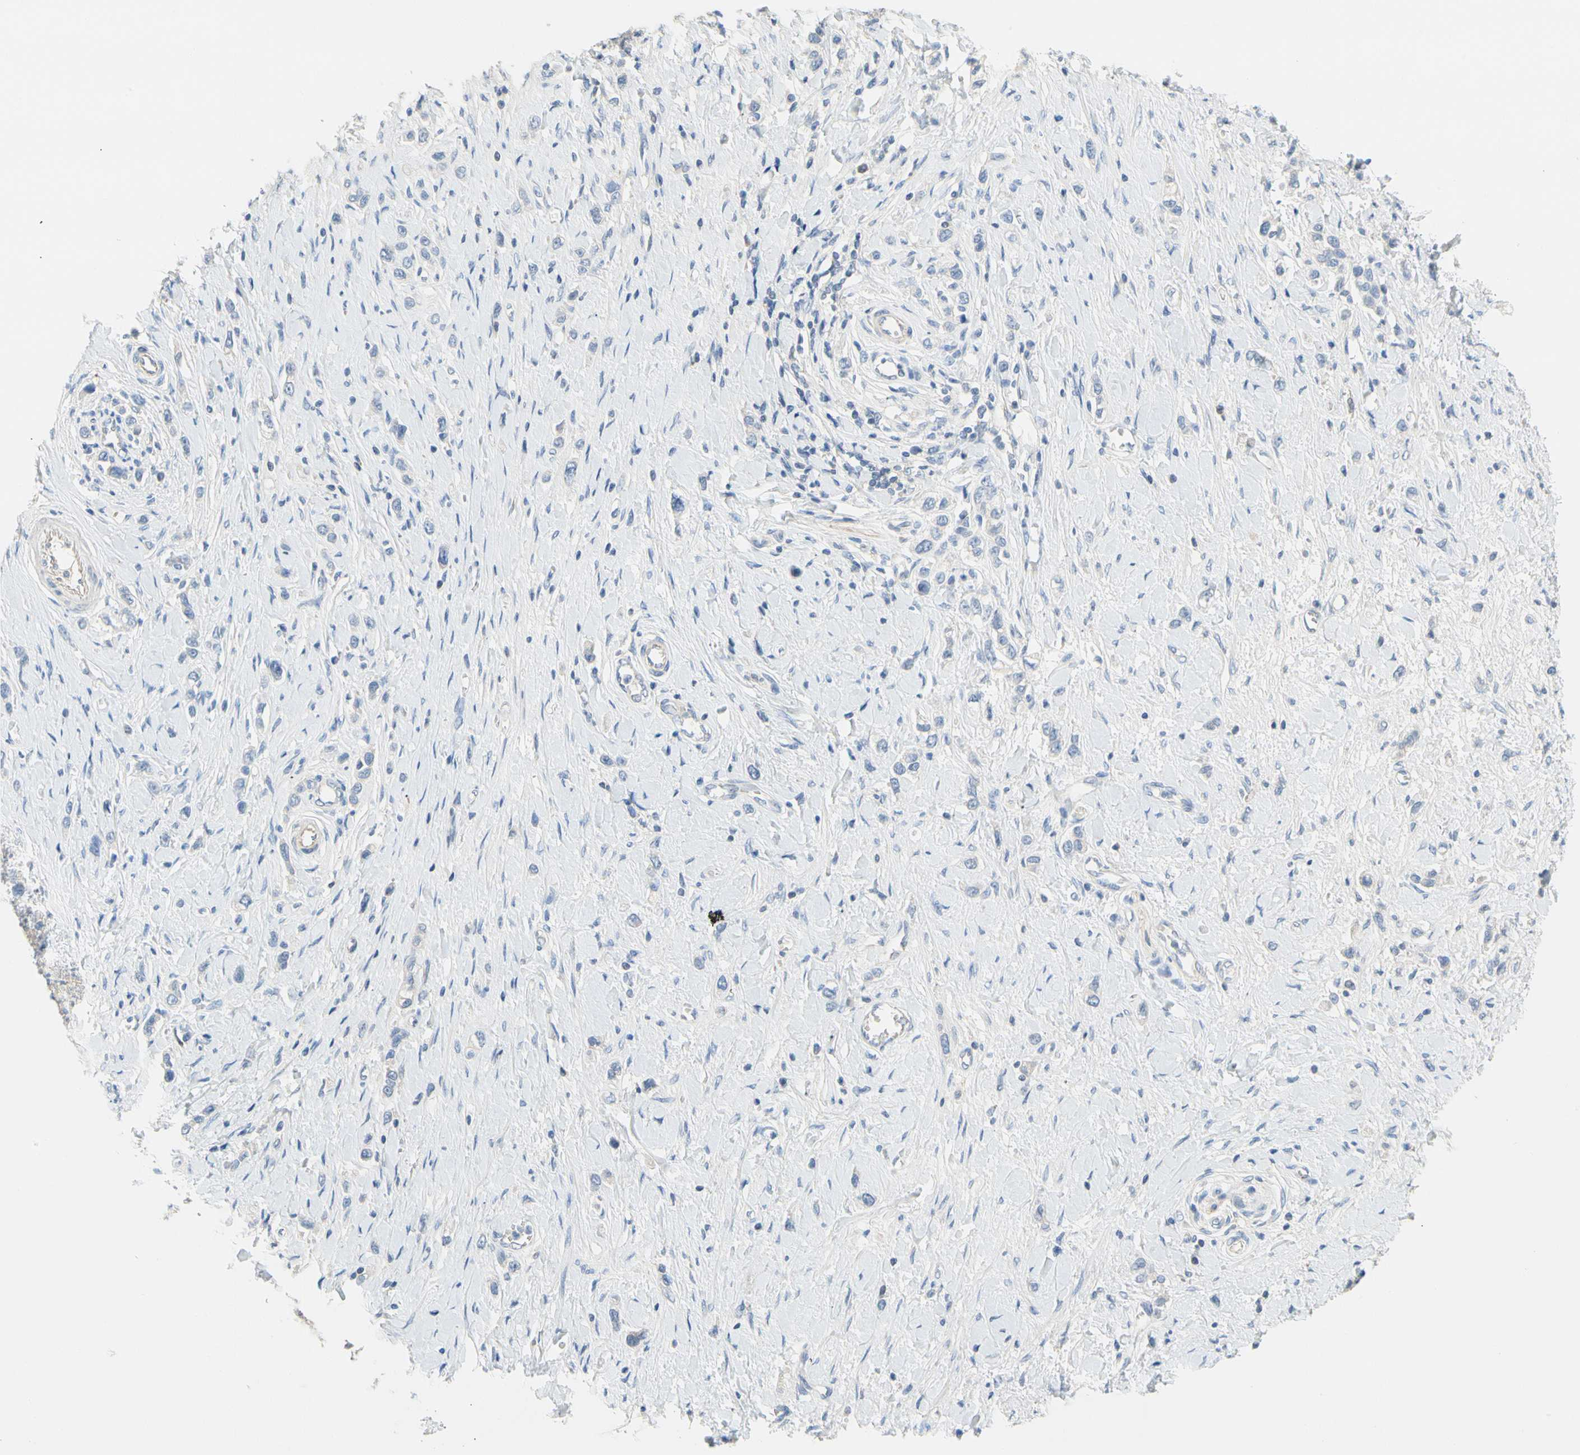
{"staining": {"intensity": "negative", "quantity": "none", "location": "none"}, "tissue": "stomach cancer", "cell_type": "Tumor cells", "image_type": "cancer", "snomed": [{"axis": "morphology", "description": "Normal tissue, NOS"}, {"axis": "morphology", "description": "Adenocarcinoma, NOS"}, {"axis": "topography", "description": "Stomach, upper"}, {"axis": "topography", "description": "Stomach"}], "caption": "Protein analysis of adenocarcinoma (stomach) exhibits no significant expression in tumor cells. Brightfield microscopy of immunohistochemistry stained with DAB (3,3'-diaminobenzidine) (brown) and hematoxylin (blue), captured at high magnification.", "gene": "CCM2L", "patient": {"sex": "female", "age": 65}}